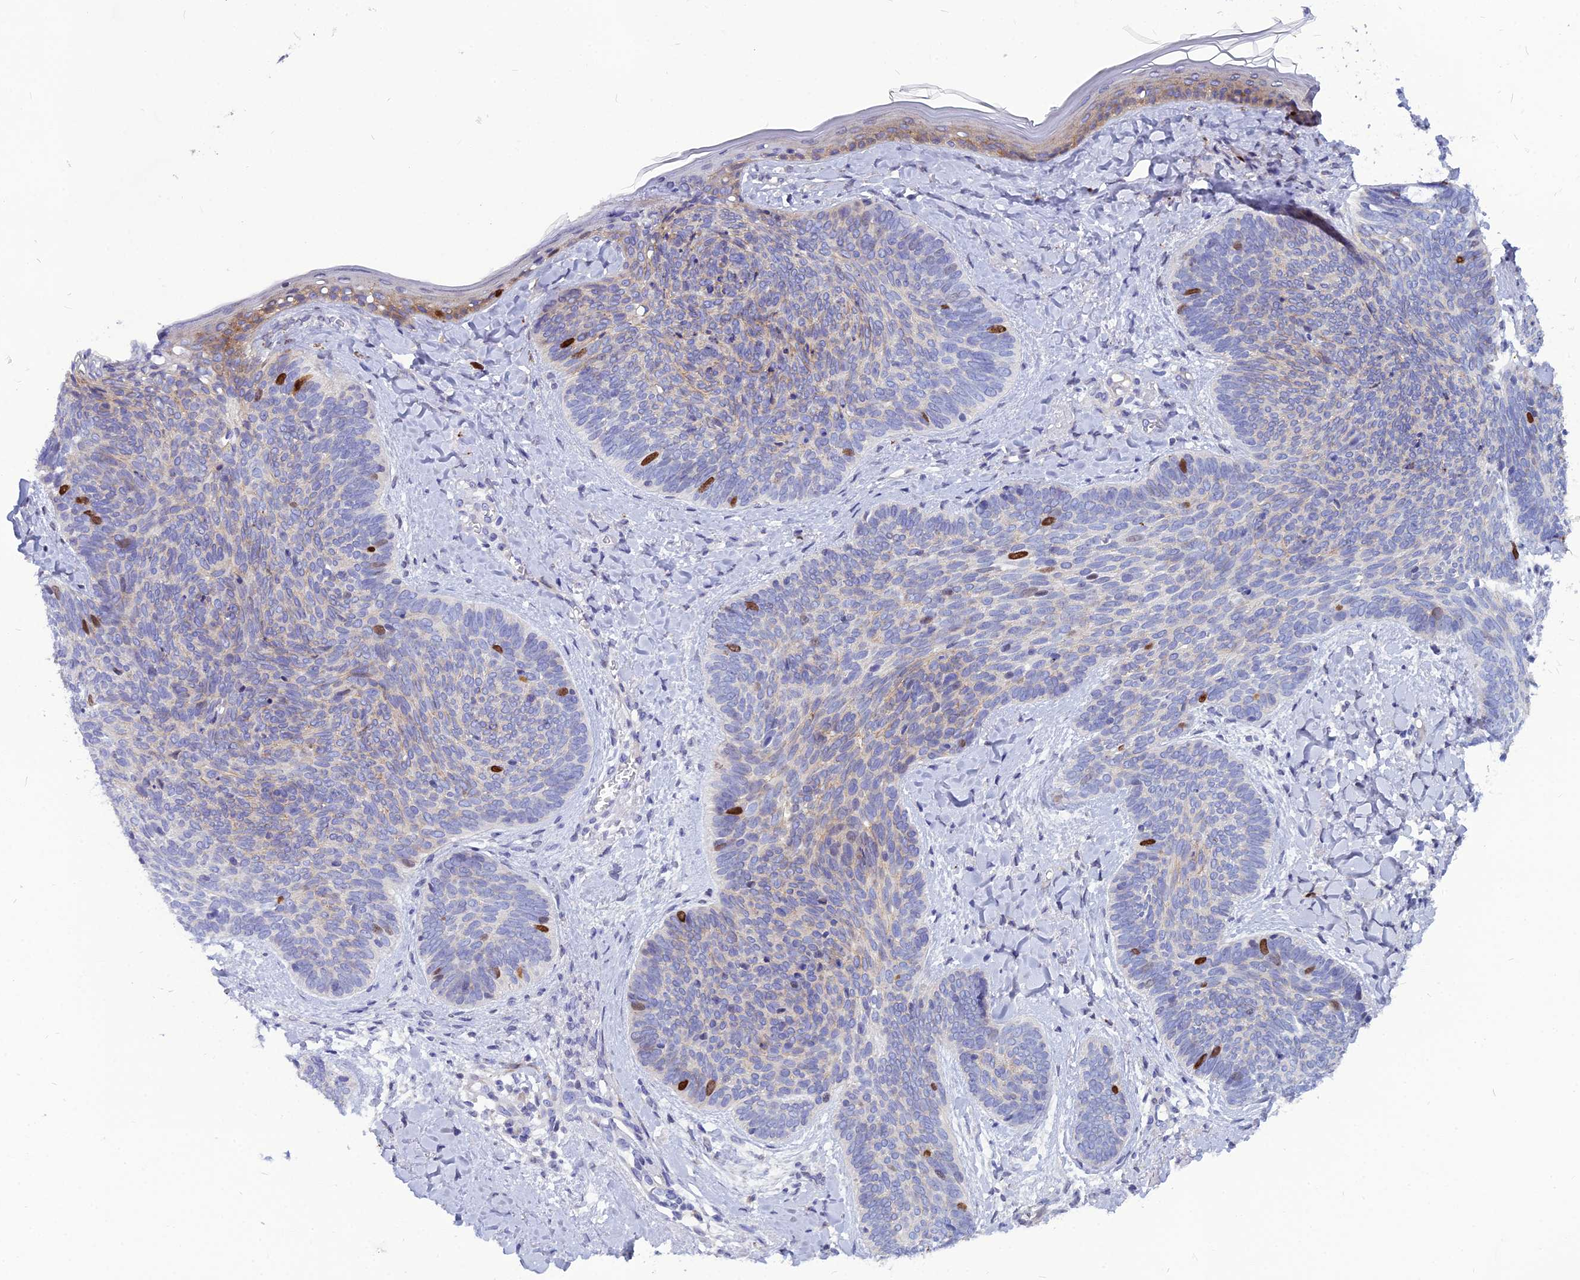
{"staining": {"intensity": "strong", "quantity": "<25%", "location": "nuclear"}, "tissue": "skin cancer", "cell_type": "Tumor cells", "image_type": "cancer", "snomed": [{"axis": "morphology", "description": "Basal cell carcinoma"}, {"axis": "topography", "description": "Skin"}], "caption": "Tumor cells reveal medium levels of strong nuclear expression in approximately <25% of cells in basal cell carcinoma (skin). (Stains: DAB in brown, nuclei in blue, Microscopy: brightfield microscopy at high magnification).", "gene": "NUSAP1", "patient": {"sex": "female", "age": 81}}